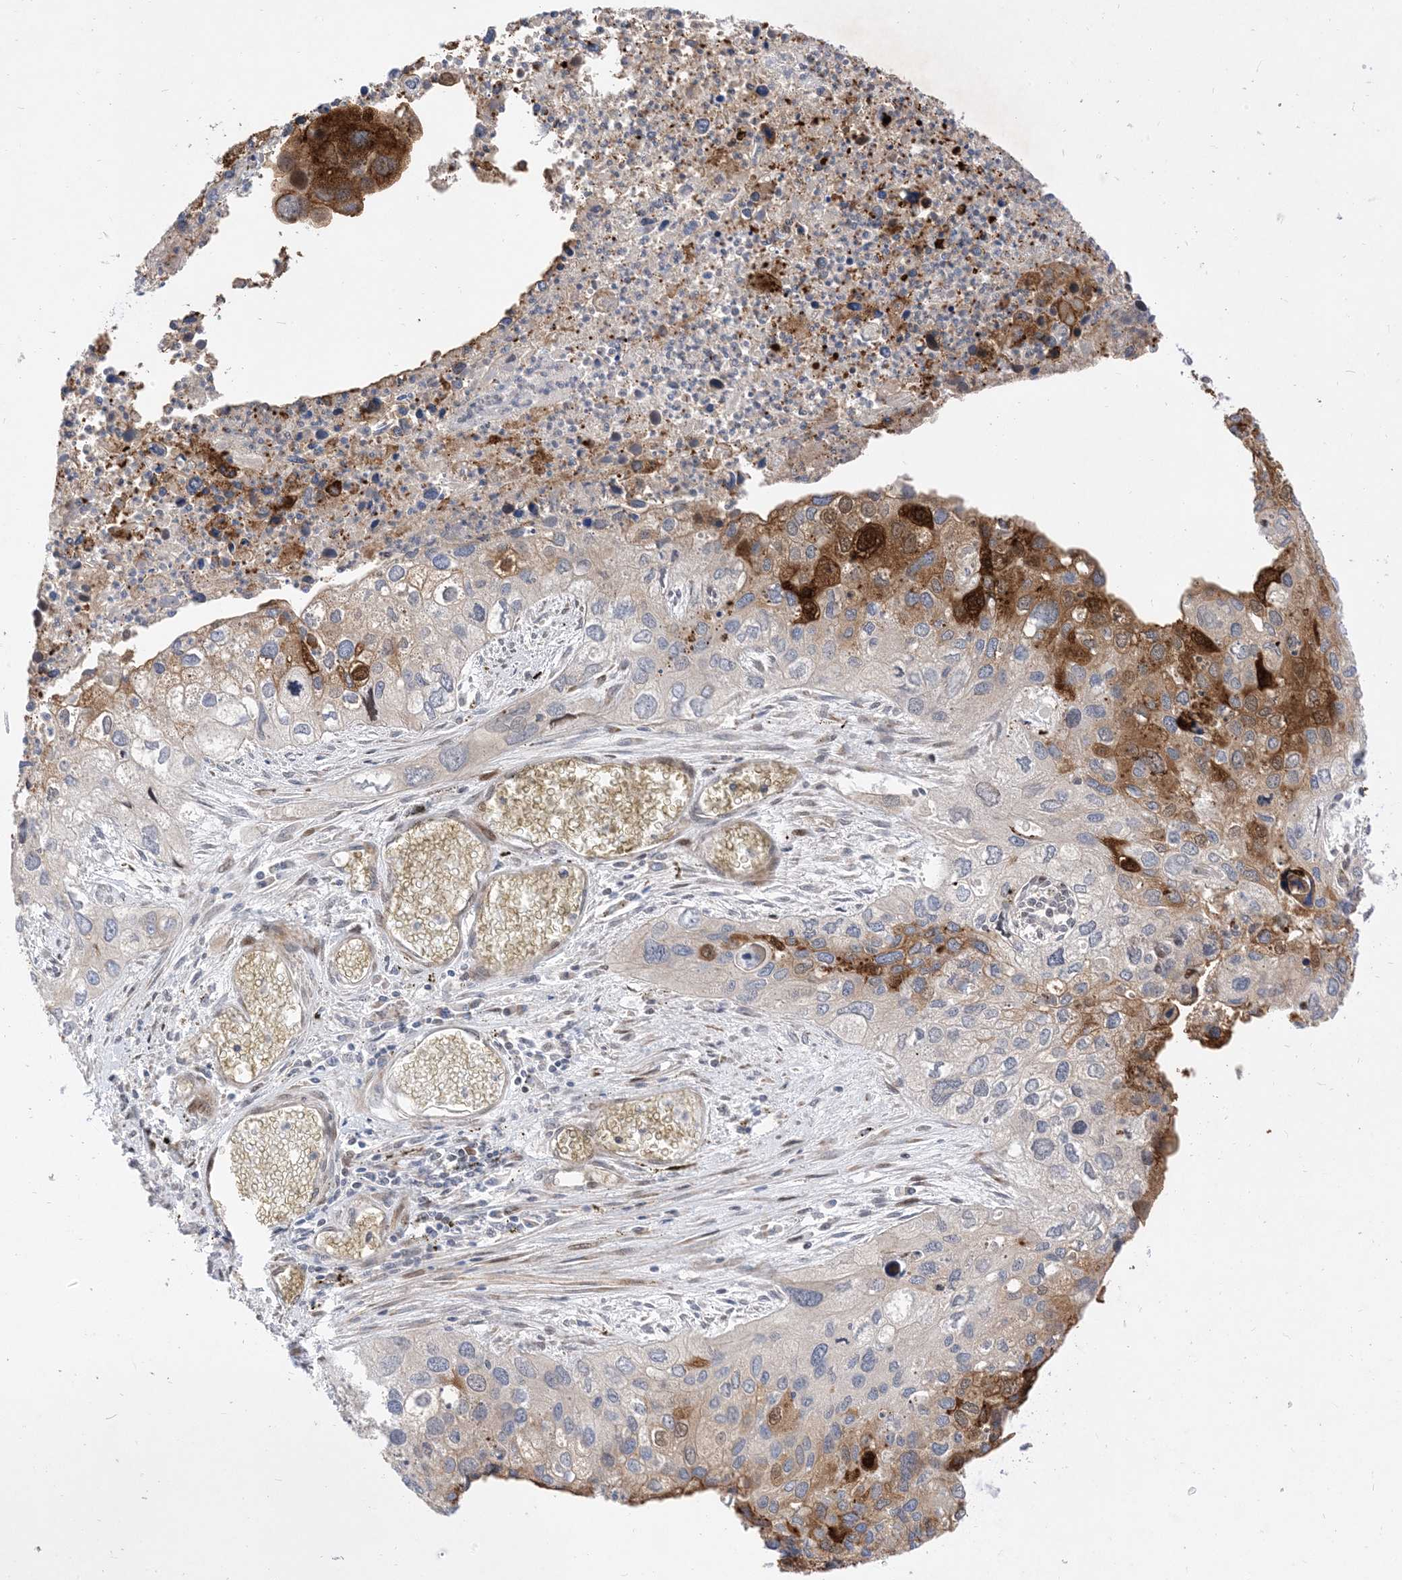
{"staining": {"intensity": "strong", "quantity": "25%-75%", "location": "cytoplasmic/membranous"}, "tissue": "cervical cancer", "cell_type": "Tumor cells", "image_type": "cancer", "snomed": [{"axis": "morphology", "description": "Squamous cell carcinoma, NOS"}, {"axis": "topography", "description": "Cervix"}], "caption": "Cervical cancer (squamous cell carcinoma) stained with a protein marker demonstrates strong staining in tumor cells.", "gene": "TYSND1", "patient": {"sex": "female", "age": 55}}